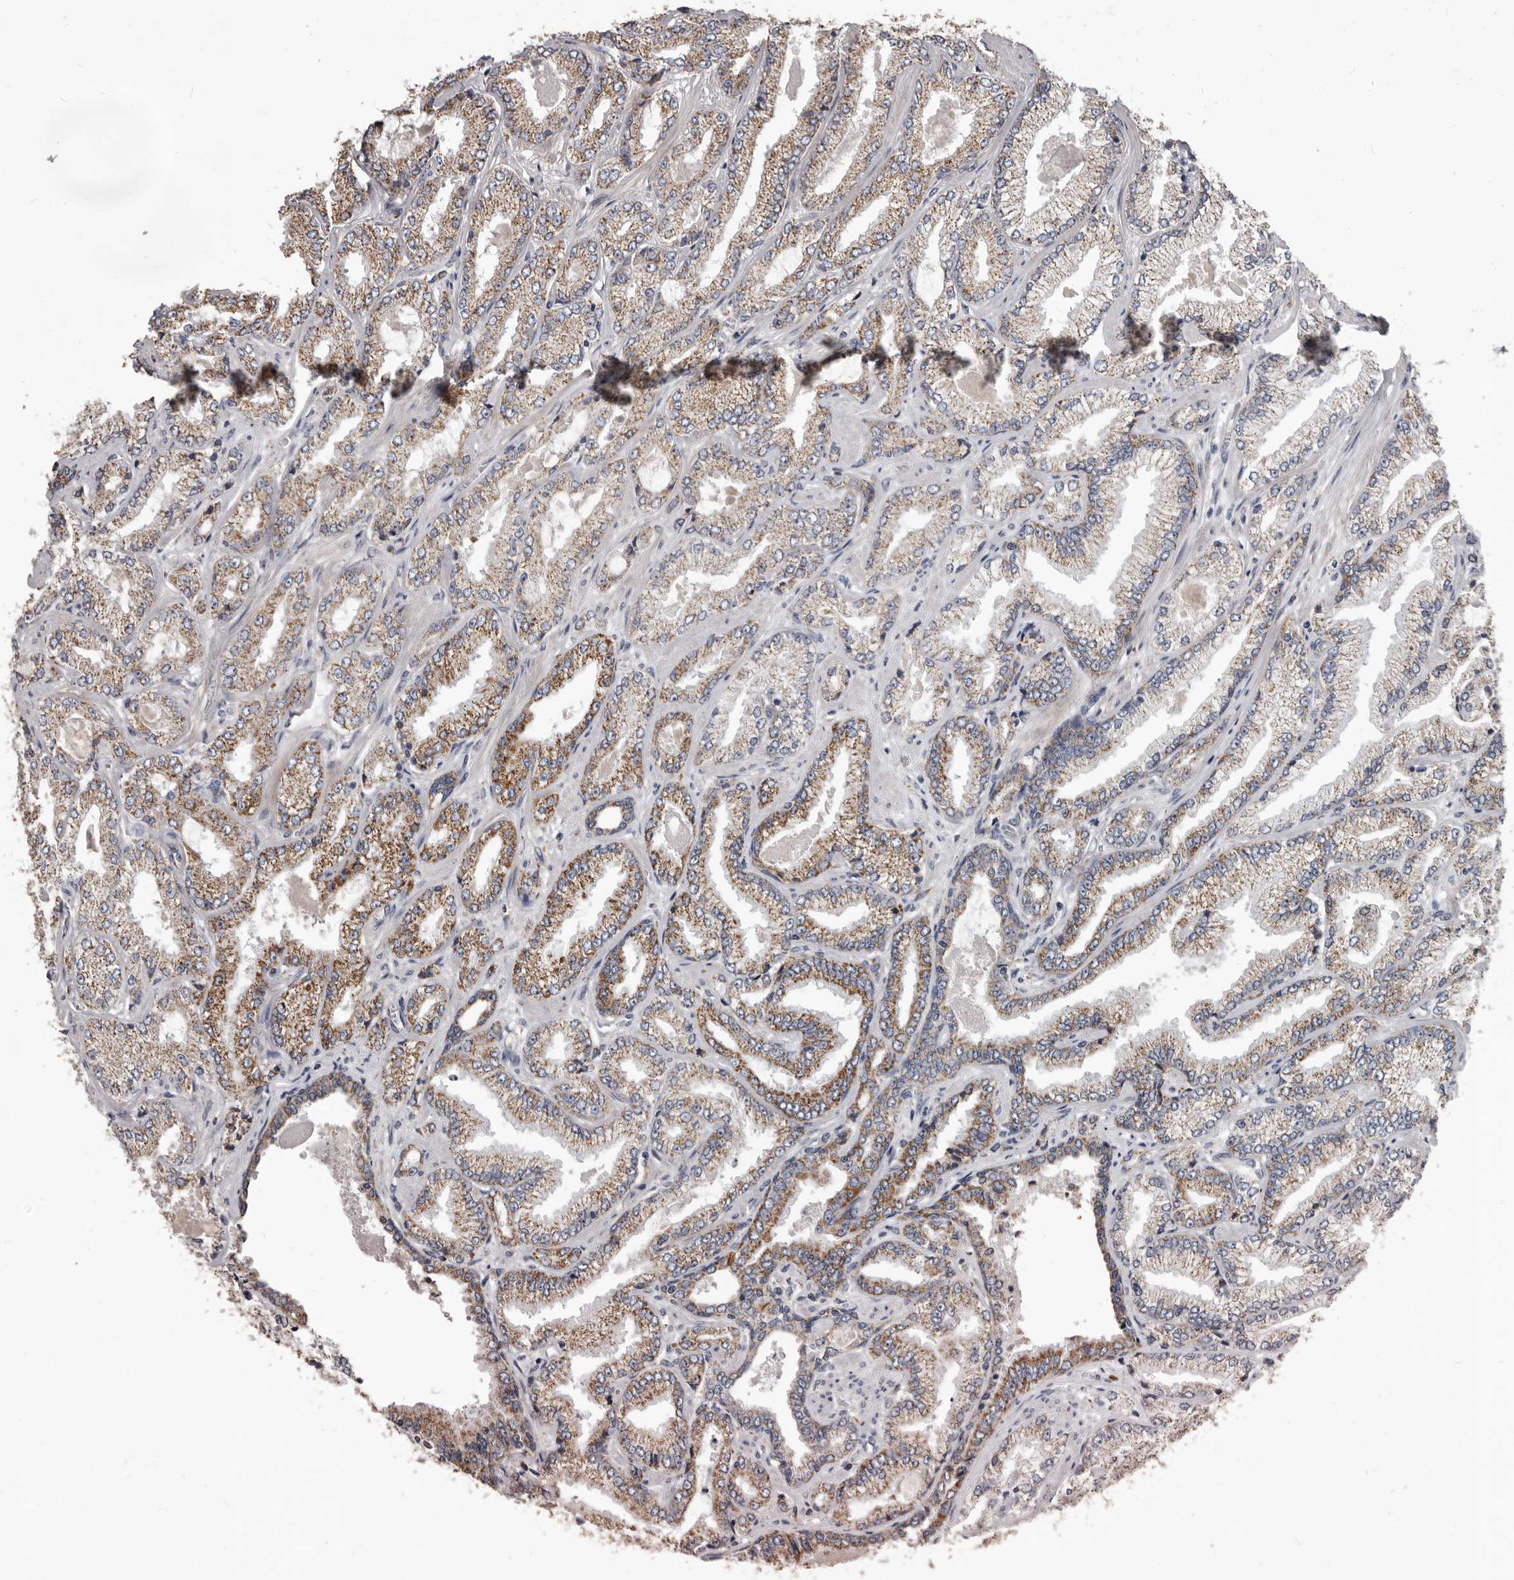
{"staining": {"intensity": "moderate", "quantity": ">75%", "location": "cytoplasmic/membranous"}, "tissue": "prostate cancer", "cell_type": "Tumor cells", "image_type": "cancer", "snomed": [{"axis": "morphology", "description": "Adenocarcinoma, High grade"}, {"axis": "topography", "description": "Prostate"}], "caption": "Prostate adenocarcinoma (high-grade) was stained to show a protein in brown. There is medium levels of moderate cytoplasmic/membranous staining in about >75% of tumor cells. The protein of interest is stained brown, and the nuclei are stained in blue (DAB (3,3'-diaminobenzidine) IHC with brightfield microscopy, high magnification).", "gene": "ALDH5A1", "patient": {"sex": "male", "age": 71}}